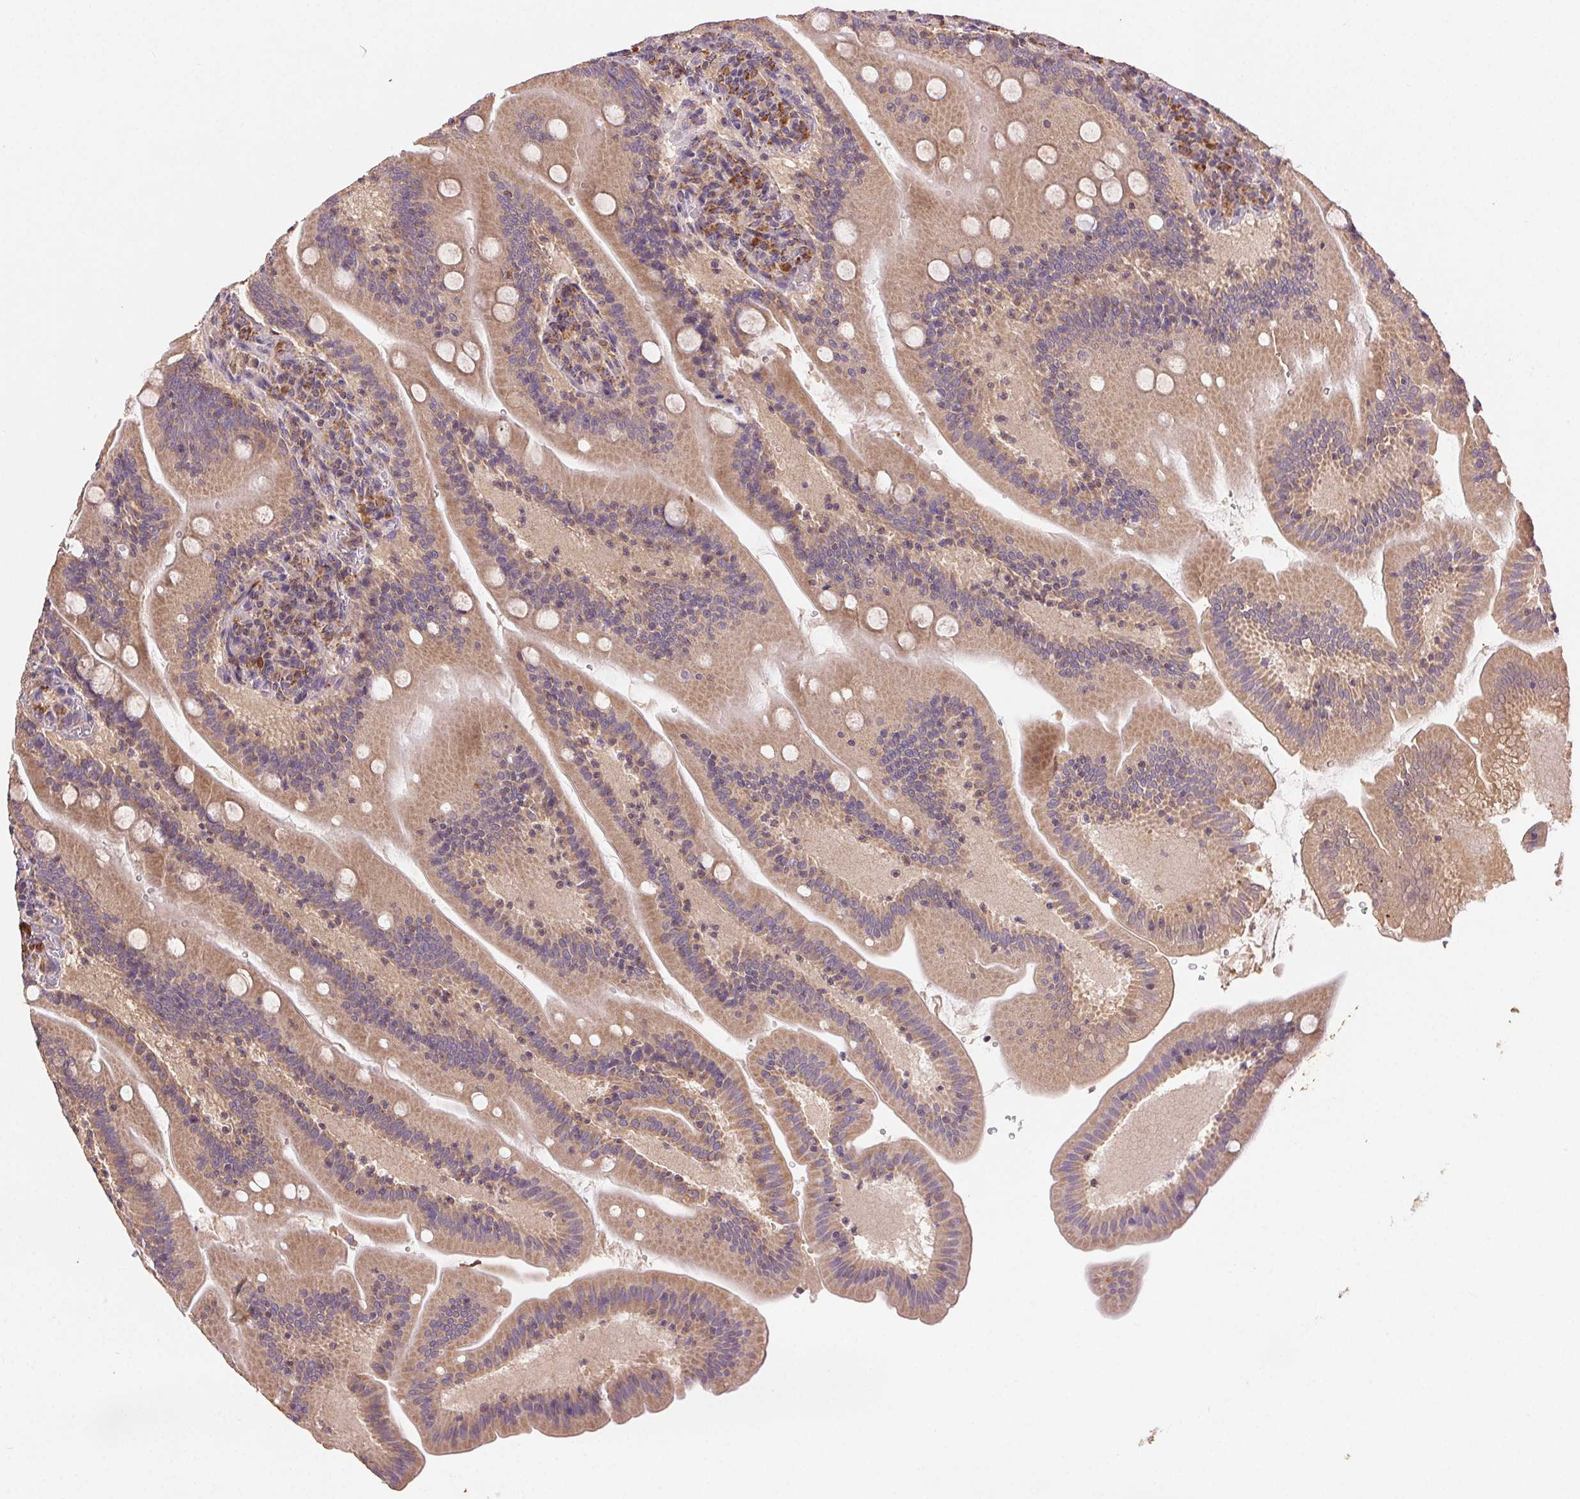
{"staining": {"intensity": "moderate", "quantity": ">75%", "location": "cytoplasmic/membranous"}, "tissue": "small intestine", "cell_type": "Glandular cells", "image_type": "normal", "snomed": [{"axis": "morphology", "description": "Normal tissue, NOS"}, {"axis": "topography", "description": "Small intestine"}], "caption": "Immunohistochemical staining of unremarkable small intestine reveals >75% levels of moderate cytoplasmic/membranous protein expression in about >75% of glandular cells. Immunohistochemistry stains the protein in brown and the nuclei are stained blue.", "gene": "FNBP1L", "patient": {"sex": "male", "age": 37}}